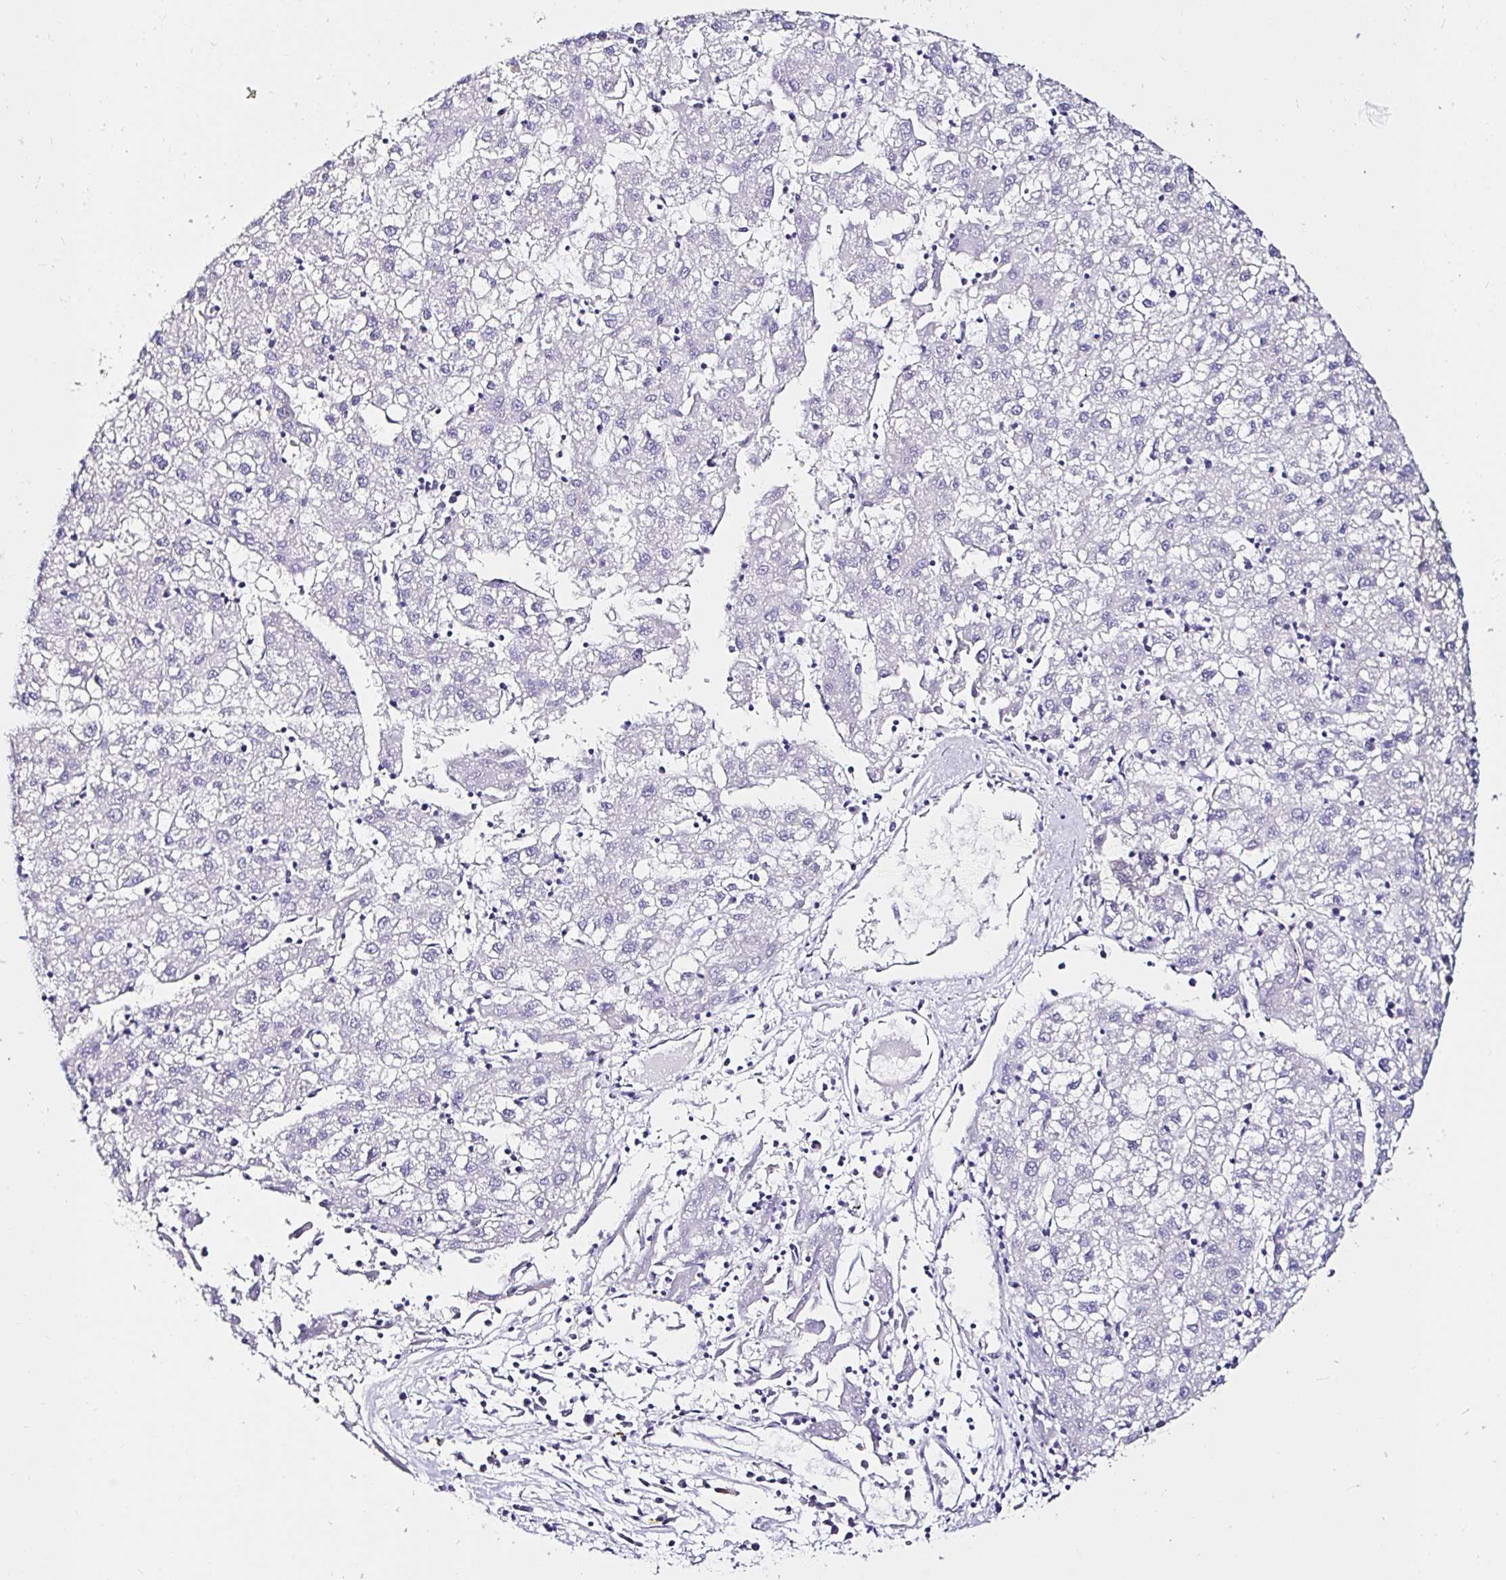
{"staining": {"intensity": "negative", "quantity": "none", "location": "none"}, "tissue": "liver cancer", "cell_type": "Tumor cells", "image_type": "cancer", "snomed": [{"axis": "morphology", "description": "Carcinoma, Hepatocellular, NOS"}, {"axis": "topography", "description": "Liver"}], "caption": "IHC of liver cancer demonstrates no expression in tumor cells. (DAB (3,3'-diaminobenzidine) immunohistochemistry (IHC) with hematoxylin counter stain).", "gene": "VSIG2", "patient": {"sex": "male", "age": 72}}